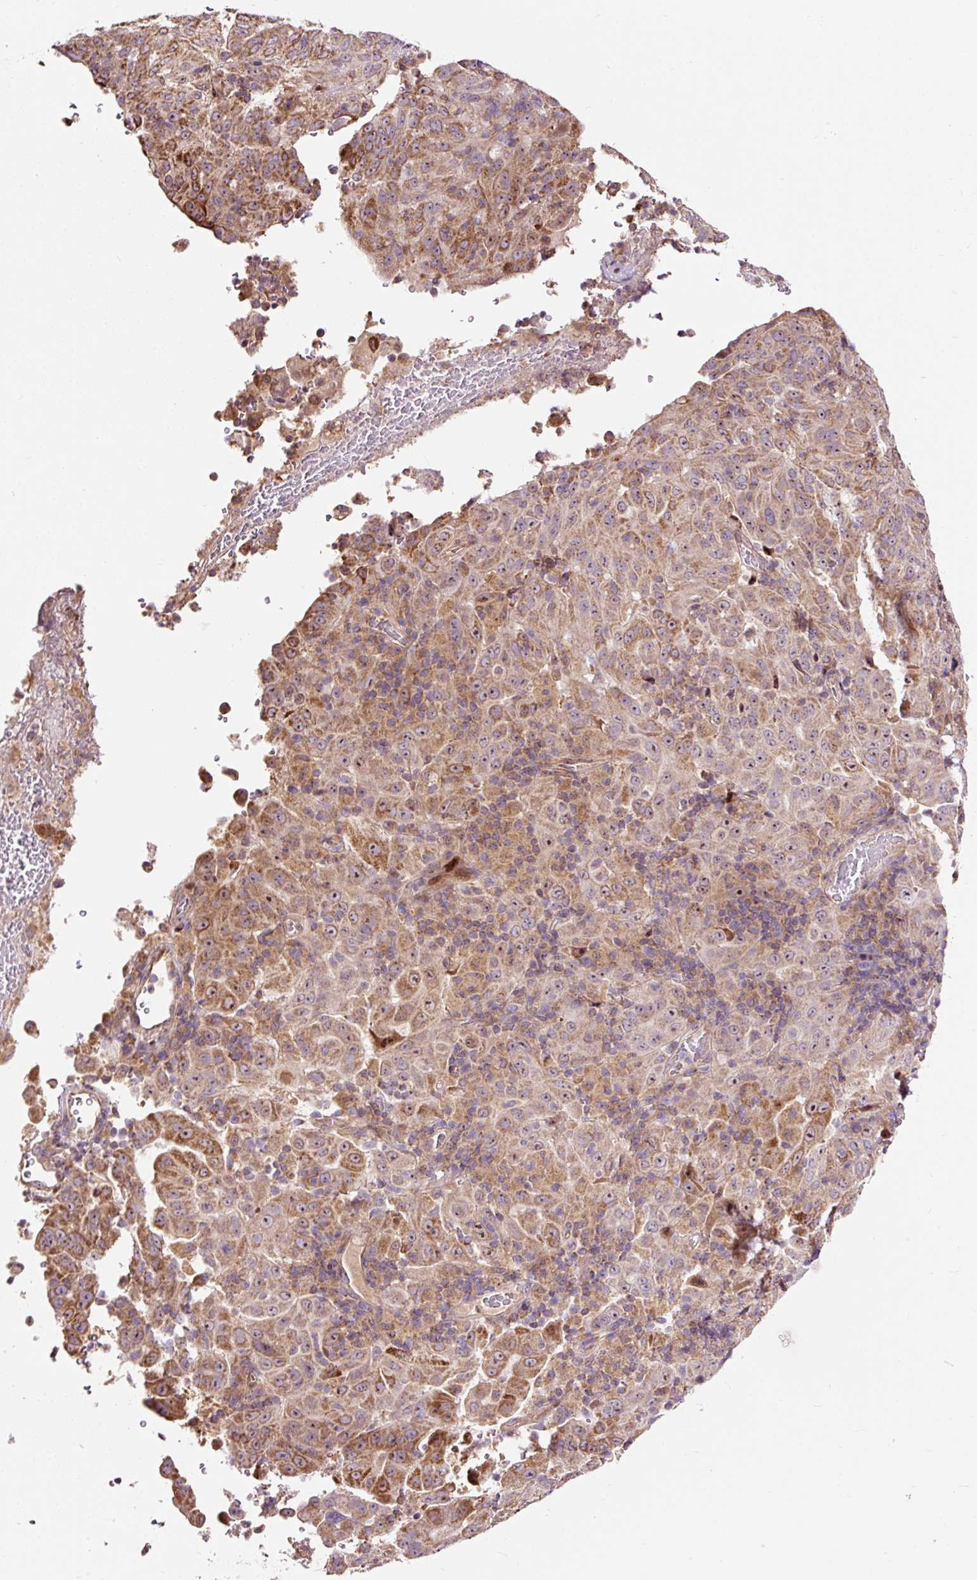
{"staining": {"intensity": "moderate", "quantity": ">75%", "location": "cytoplasmic/membranous"}, "tissue": "pancreatic cancer", "cell_type": "Tumor cells", "image_type": "cancer", "snomed": [{"axis": "morphology", "description": "Adenocarcinoma, NOS"}, {"axis": "topography", "description": "Pancreas"}], "caption": "Human pancreatic cancer (adenocarcinoma) stained with a brown dye displays moderate cytoplasmic/membranous positive staining in approximately >75% of tumor cells.", "gene": "BOLA3", "patient": {"sex": "male", "age": 63}}